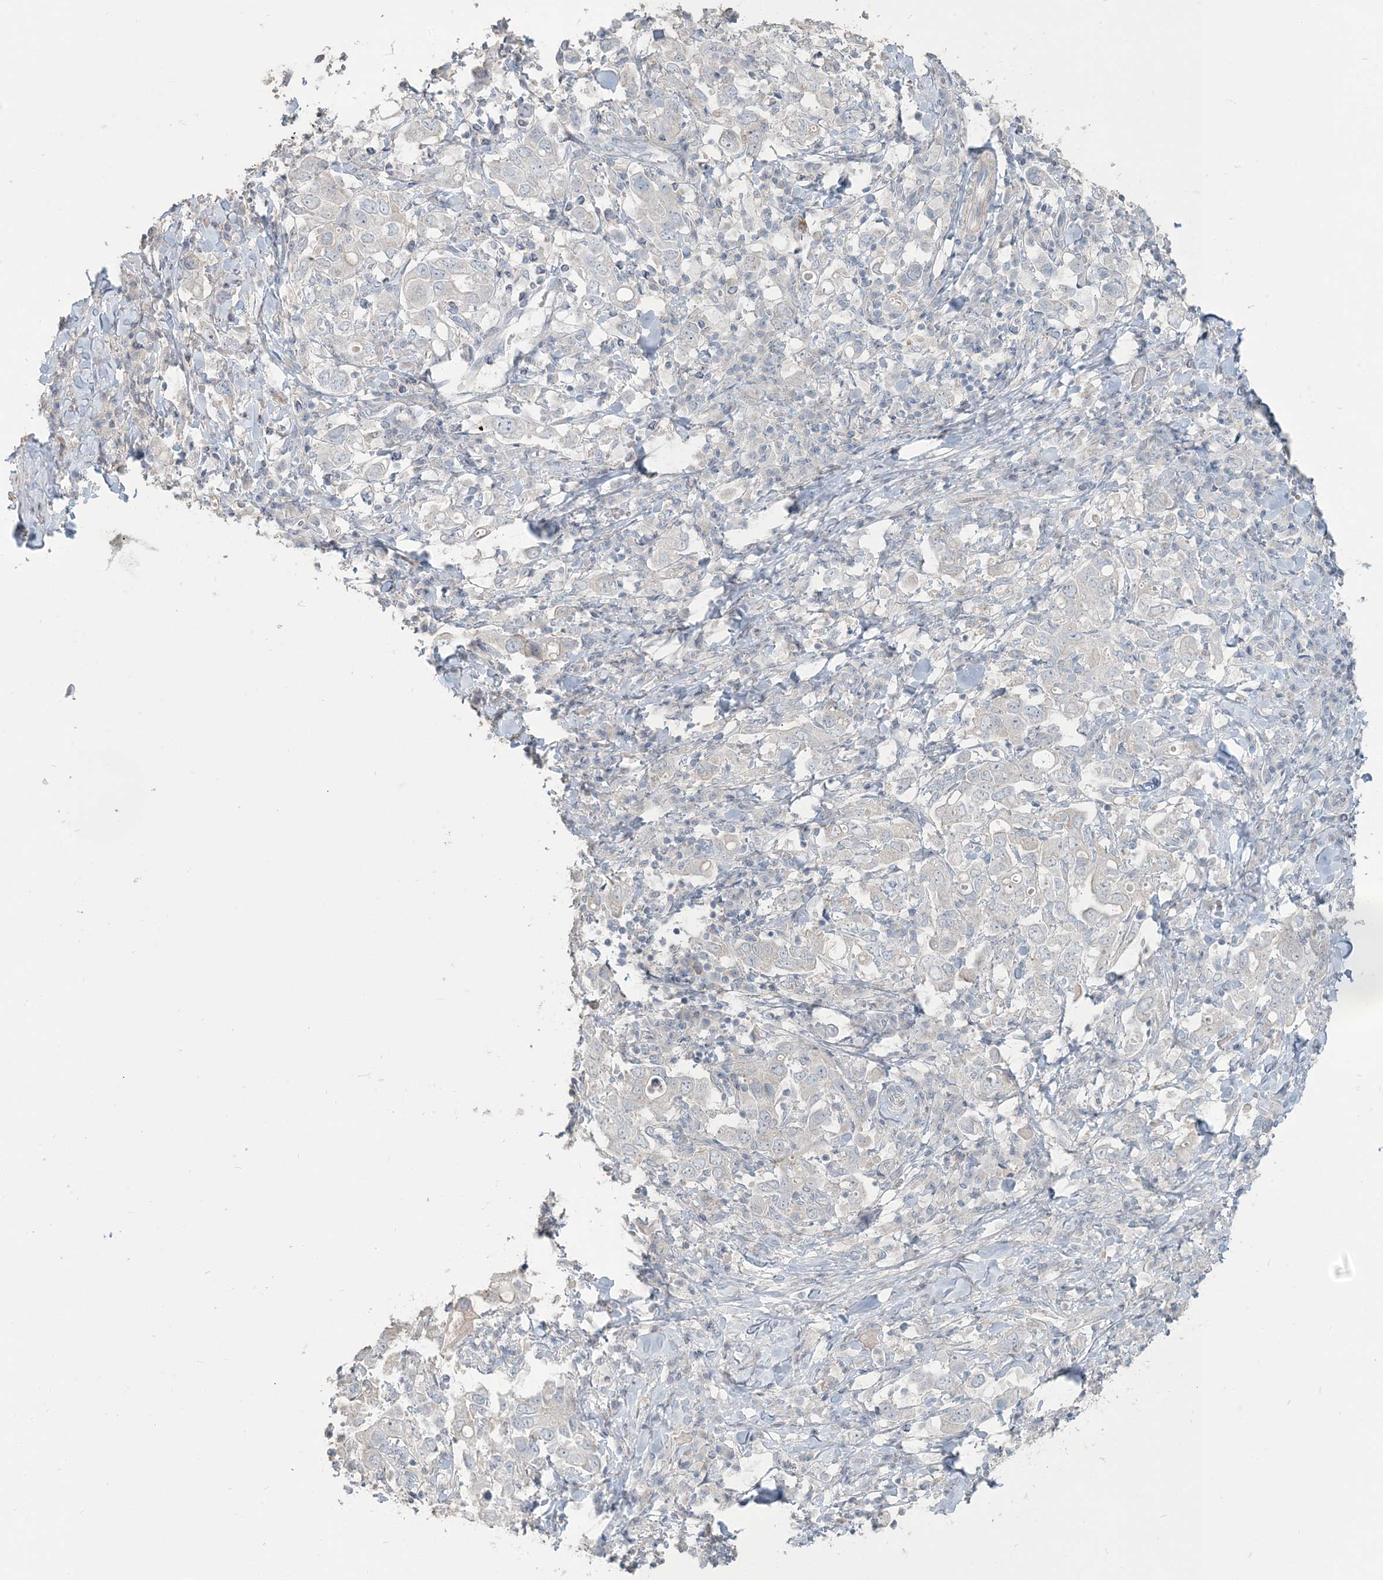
{"staining": {"intensity": "negative", "quantity": "none", "location": "none"}, "tissue": "stomach cancer", "cell_type": "Tumor cells", "image_type": "cancer", "snomed": [{"axis": "morphology", "description": "Adenocarcinoma, NOS"}, {"axis": "topography", "description": "Stomach, upper"}], "caption": "The photomicrograph shows no staining of tumor cells in stomach cancer. (DAB immunohistochemistry (IHC) visualized using brightfield microscopy, high magnification).", "gene": "NPHS2", "patient": {"sex": "male", "age": 62}}